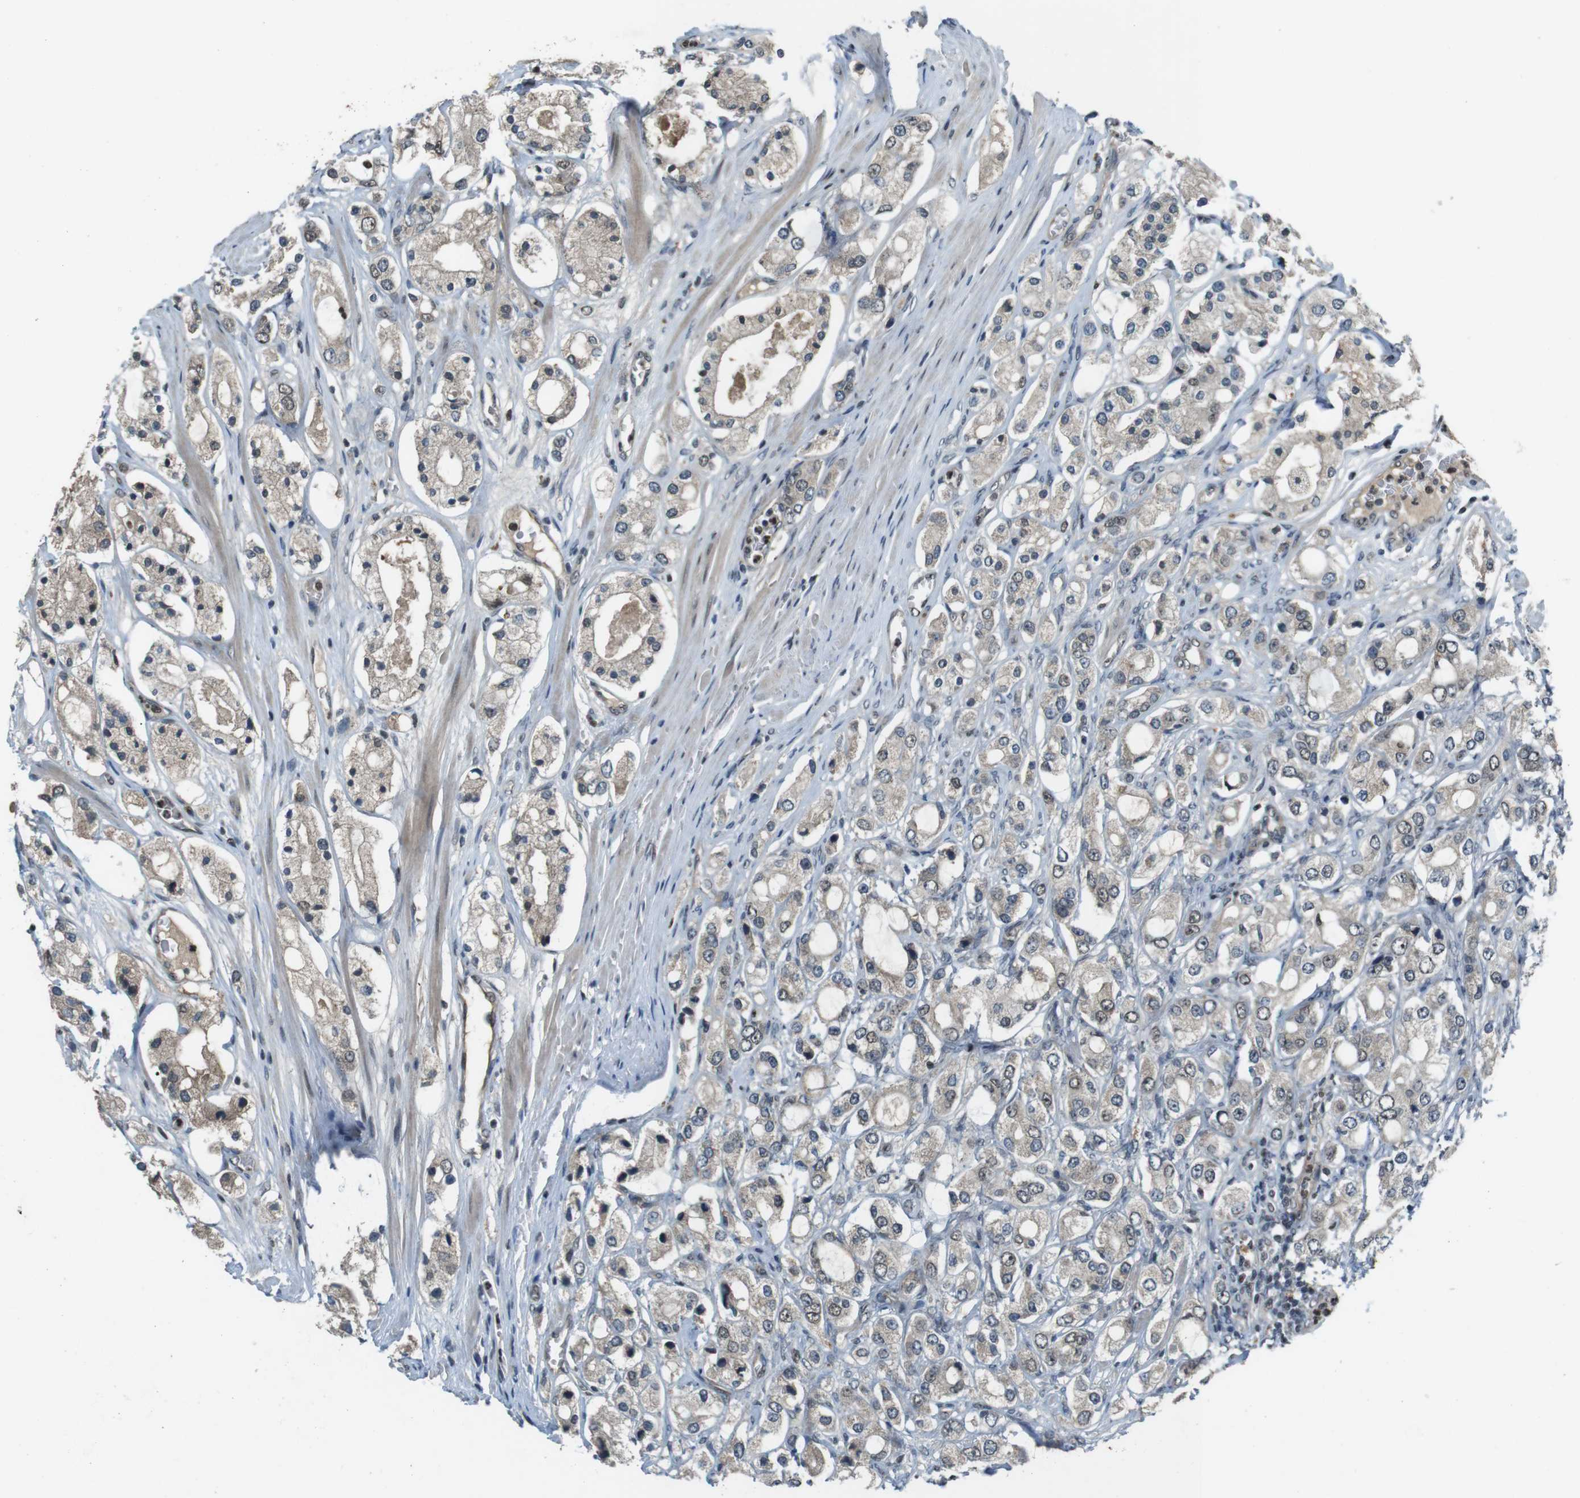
{"staining": {"intensity": "weak", "quantity": "25%-75%", "location": "cytoplasmic/membranous,nuclear"}, "tissue": "prostate cancer", "cell_type": "Tumor cells", "image_type": "cancer", "snomed": [{"axis": "morphology", "description": "Adenocarcinoma, High grade"}, {"axis": "topography", "description": "Prostate"}], "caption": "Protein staining reveals weak cytoplasmic/membranous and nuclear staining in about 25%-75% of tumor cells in prostate high-grade adenocarcinoma.", "gene": "MAPKAPK5", "patient": {"sex": "male", "age": 65}}